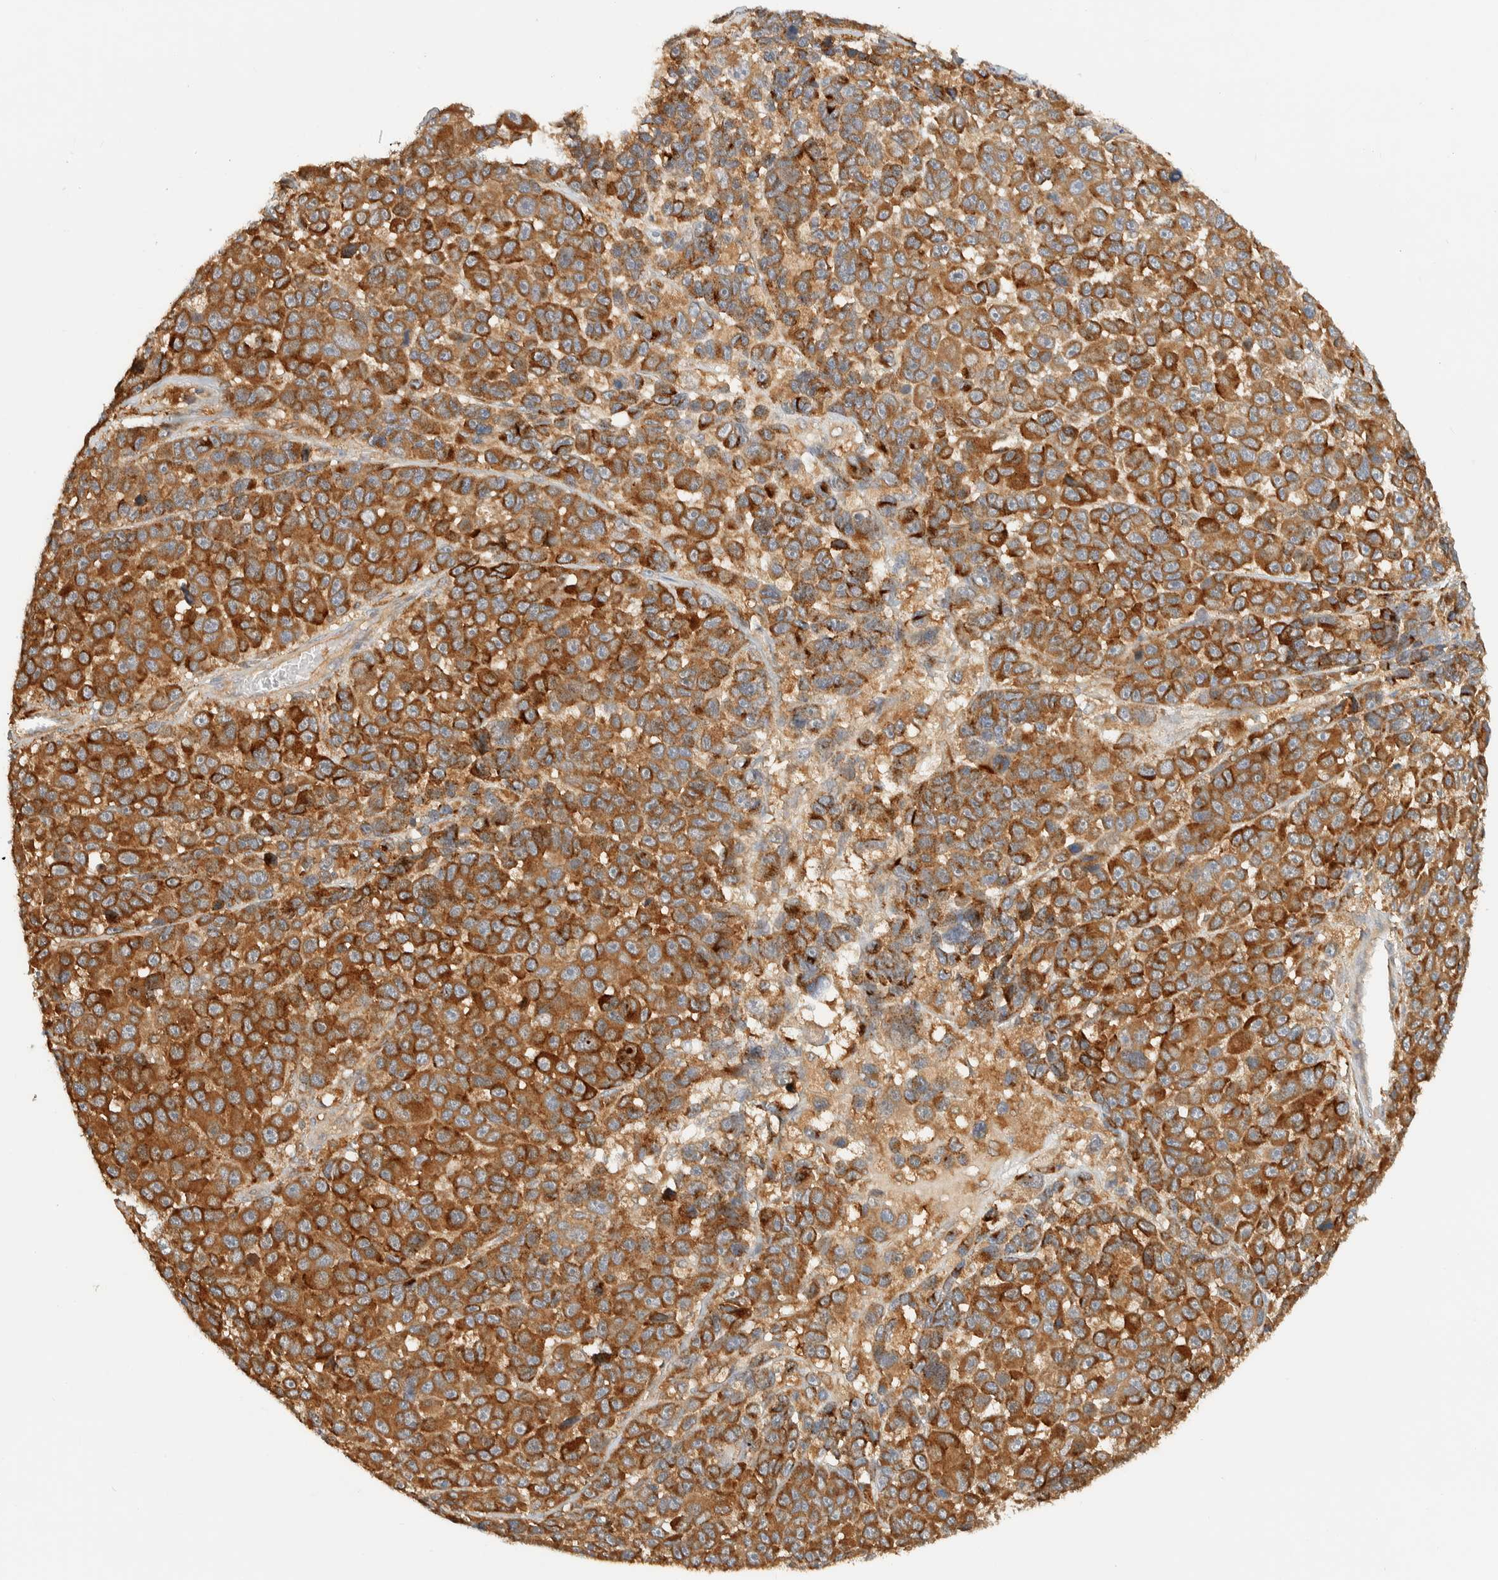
{"staining": {"intensity": "strong", "quantity": ">75%", "location": "cytoplasmic/membranous"}, "tissue": "melanoma", "cell_type": "Tumor cells", "image_type": "cancer", "snomed": [{"axis": "morphology", "description": "Malignant melanoma, NOS"}, {"axis": "topography", "description": "Skin"}], "caption": "An IHC image of tumor tissue is shown. Protein staining in brown labels strong cytoplasmic/membranous positivity in malignant melanoma within tumor cells.", "gene": "TMEM192", "patient": {"sex": "male", "age": 53}}